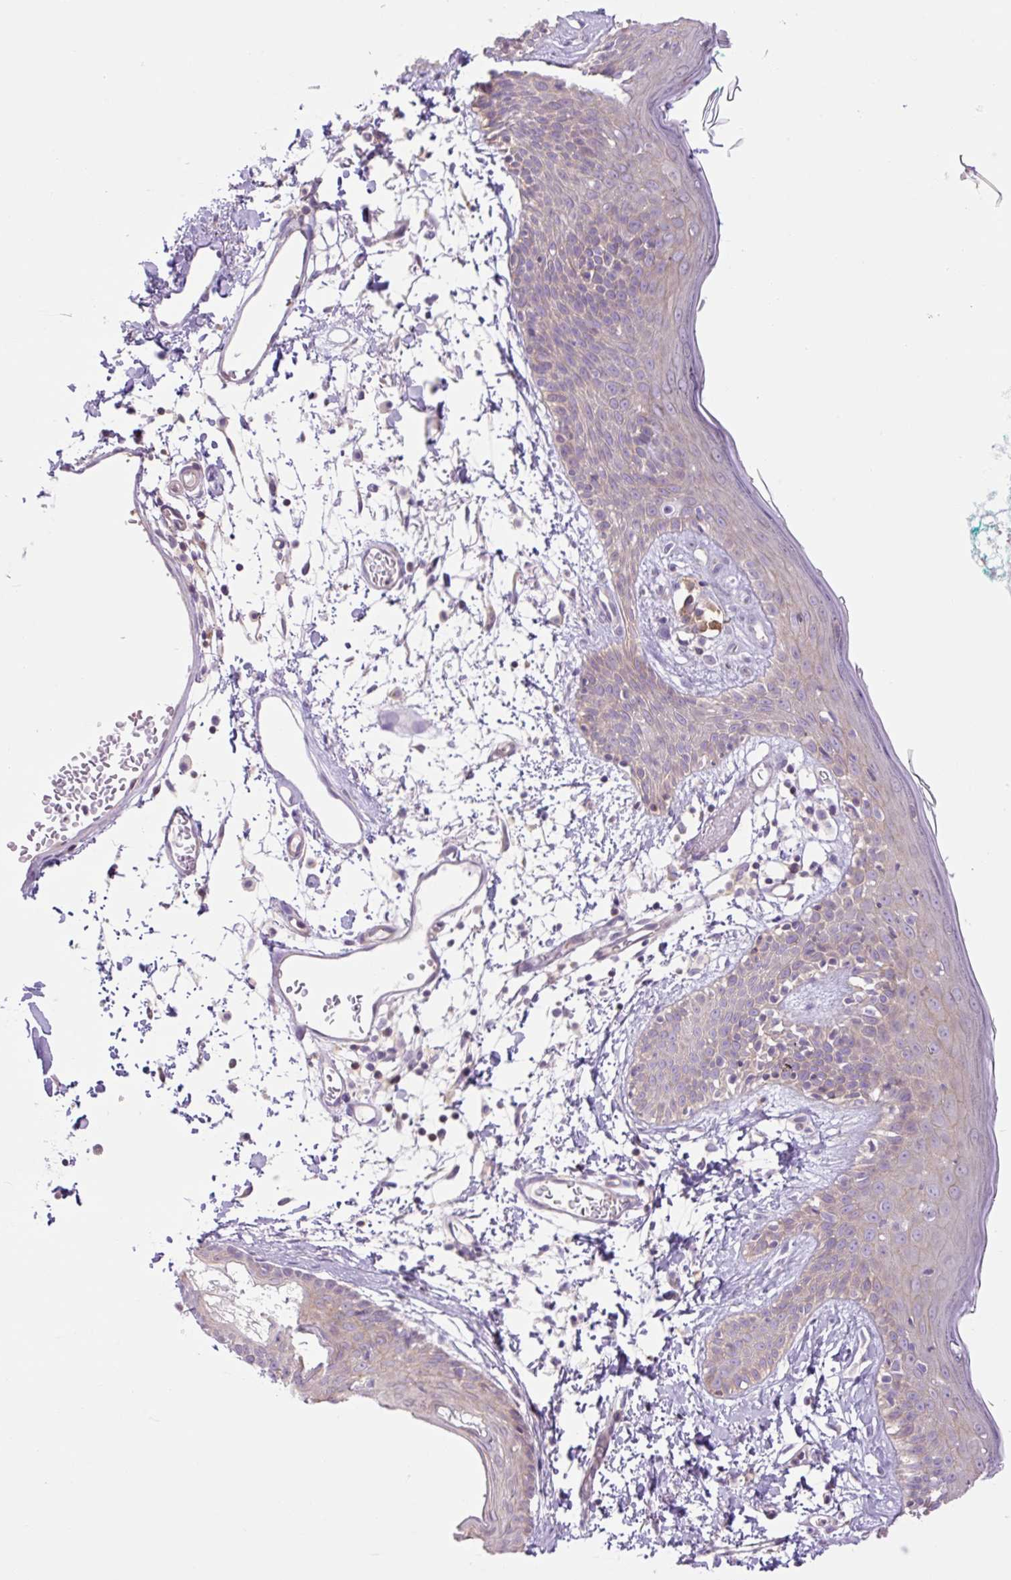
{"staining": {"intensity": "negative", "quantity": "none", "location": "none"}, "tissue": "skin", "cell_type": "Fibroblasts", "image_type": "normal", "snomed": [{"axis": "morphology", "description": "Normal tissue, NOS"}, {"axis": "topography", "description": "Skin"}], "caption": "Immunohistochemistry (IHC) micrograph of normal skin: human skin stained with DAB (3,3'-diaminobenzidine) shows no significant protein positivity in fibroblasts. (Stains: DAB (3,3'-diaminobenzidine) immunohistochemistry (IHC) with hematoxylin counter stain, Microscopy: brightfield microscopy at high magnification).", "gene": "GRID2", "patient": {"sex": "male", "age": 79}}